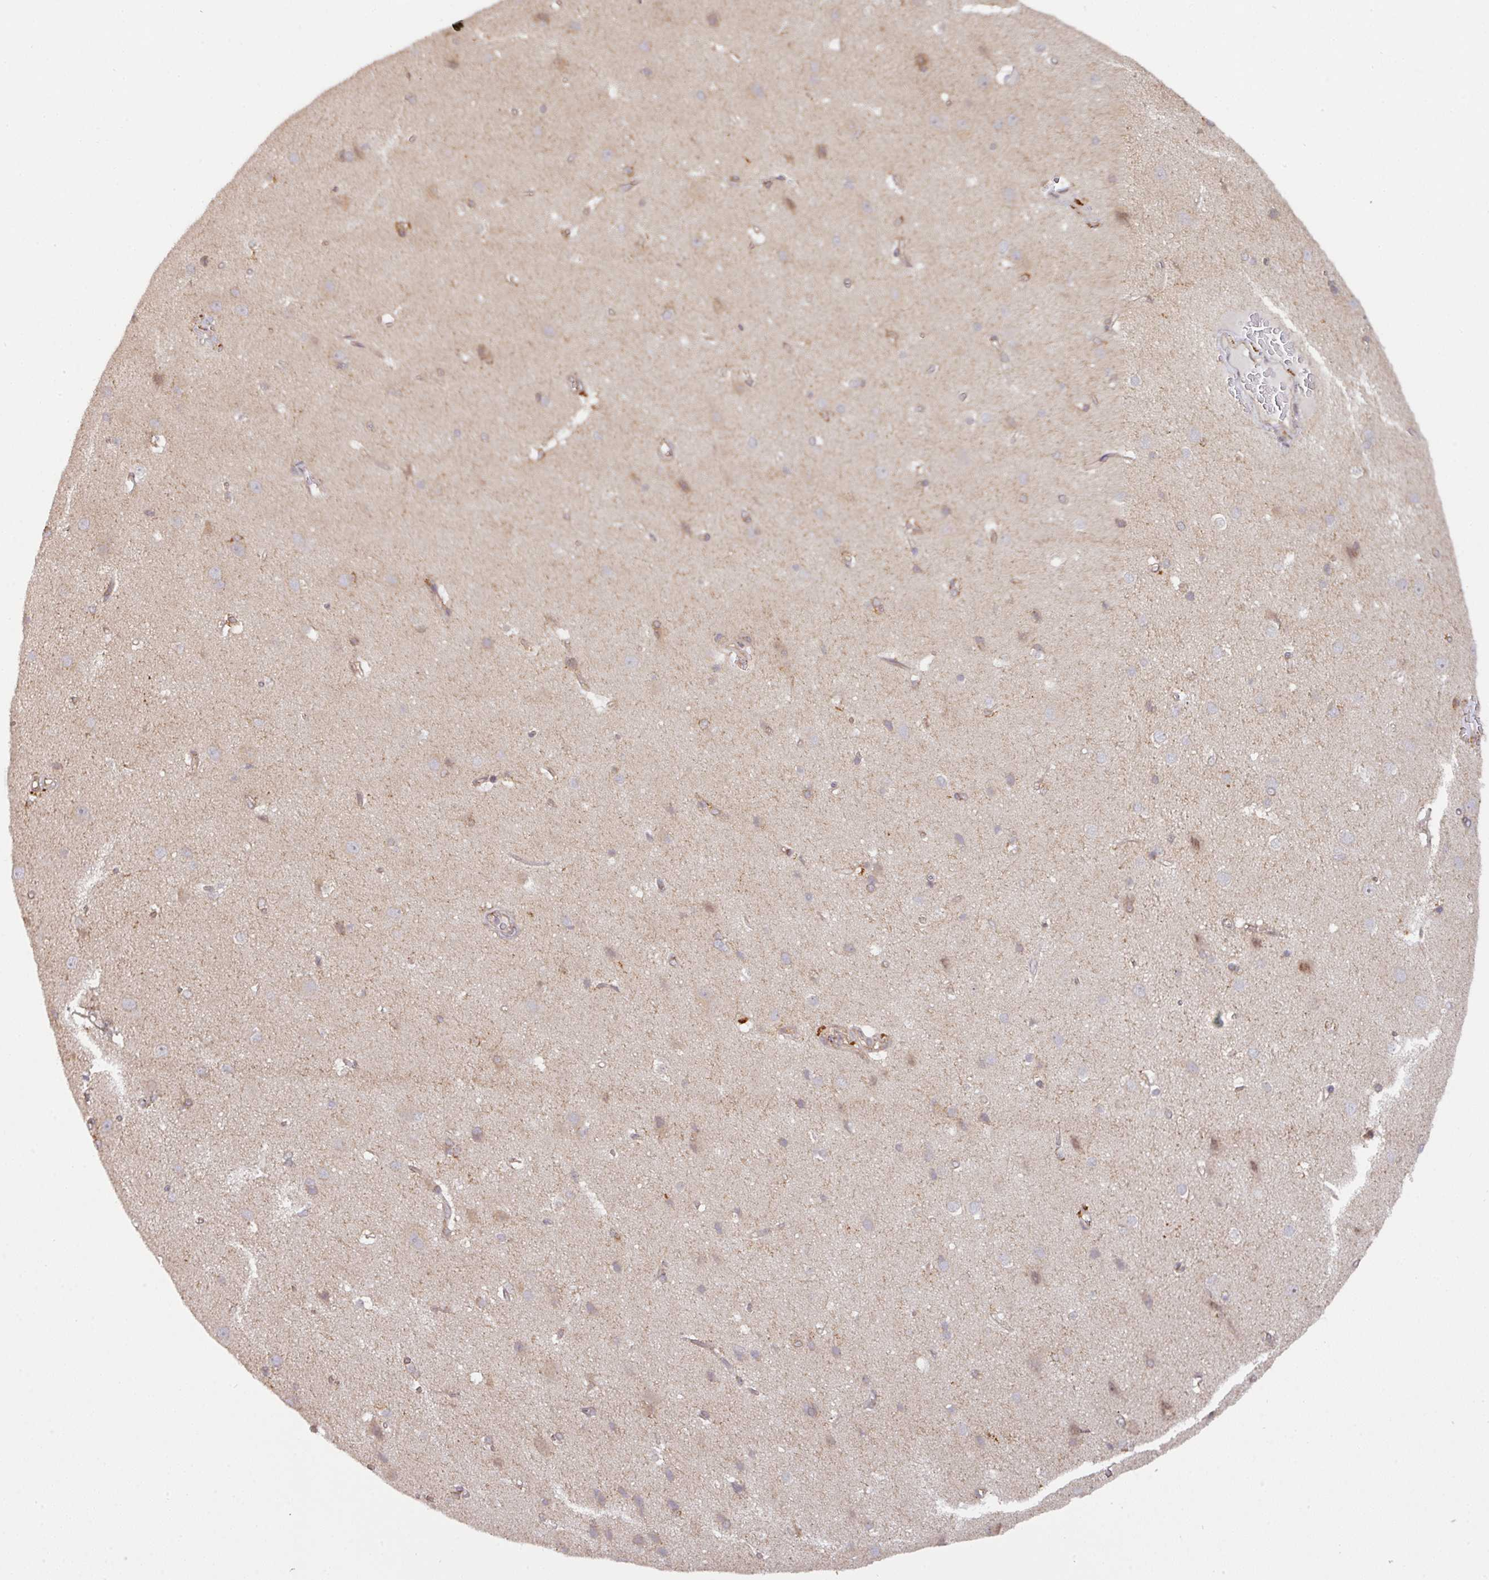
{"staining": {"intensity": "weak", "quantity": ">75%", "location": "cytoplasmic/membranous"}, "tissue": "cerebral cortex", "cell_type": "Endothelial cells", "image_type": "normal", "snomed": [{"axis": "morphology", "description": "Normal tissue, NOS"}, {"axis": "topography", "description": "Cerebral cortex"}], "caption": "Protein expression by IHC shows weak cytoplasmic/membranous expression in approximately >75% of endothelial cells in unremarkable cerebral cortex. (DAB (3,3'-diaminobenzidine) IHC, brown staining for protein, blue staining for nuclei).", "gene": "CYFIP2", "patient": {"sex": "male", "age": 37}}